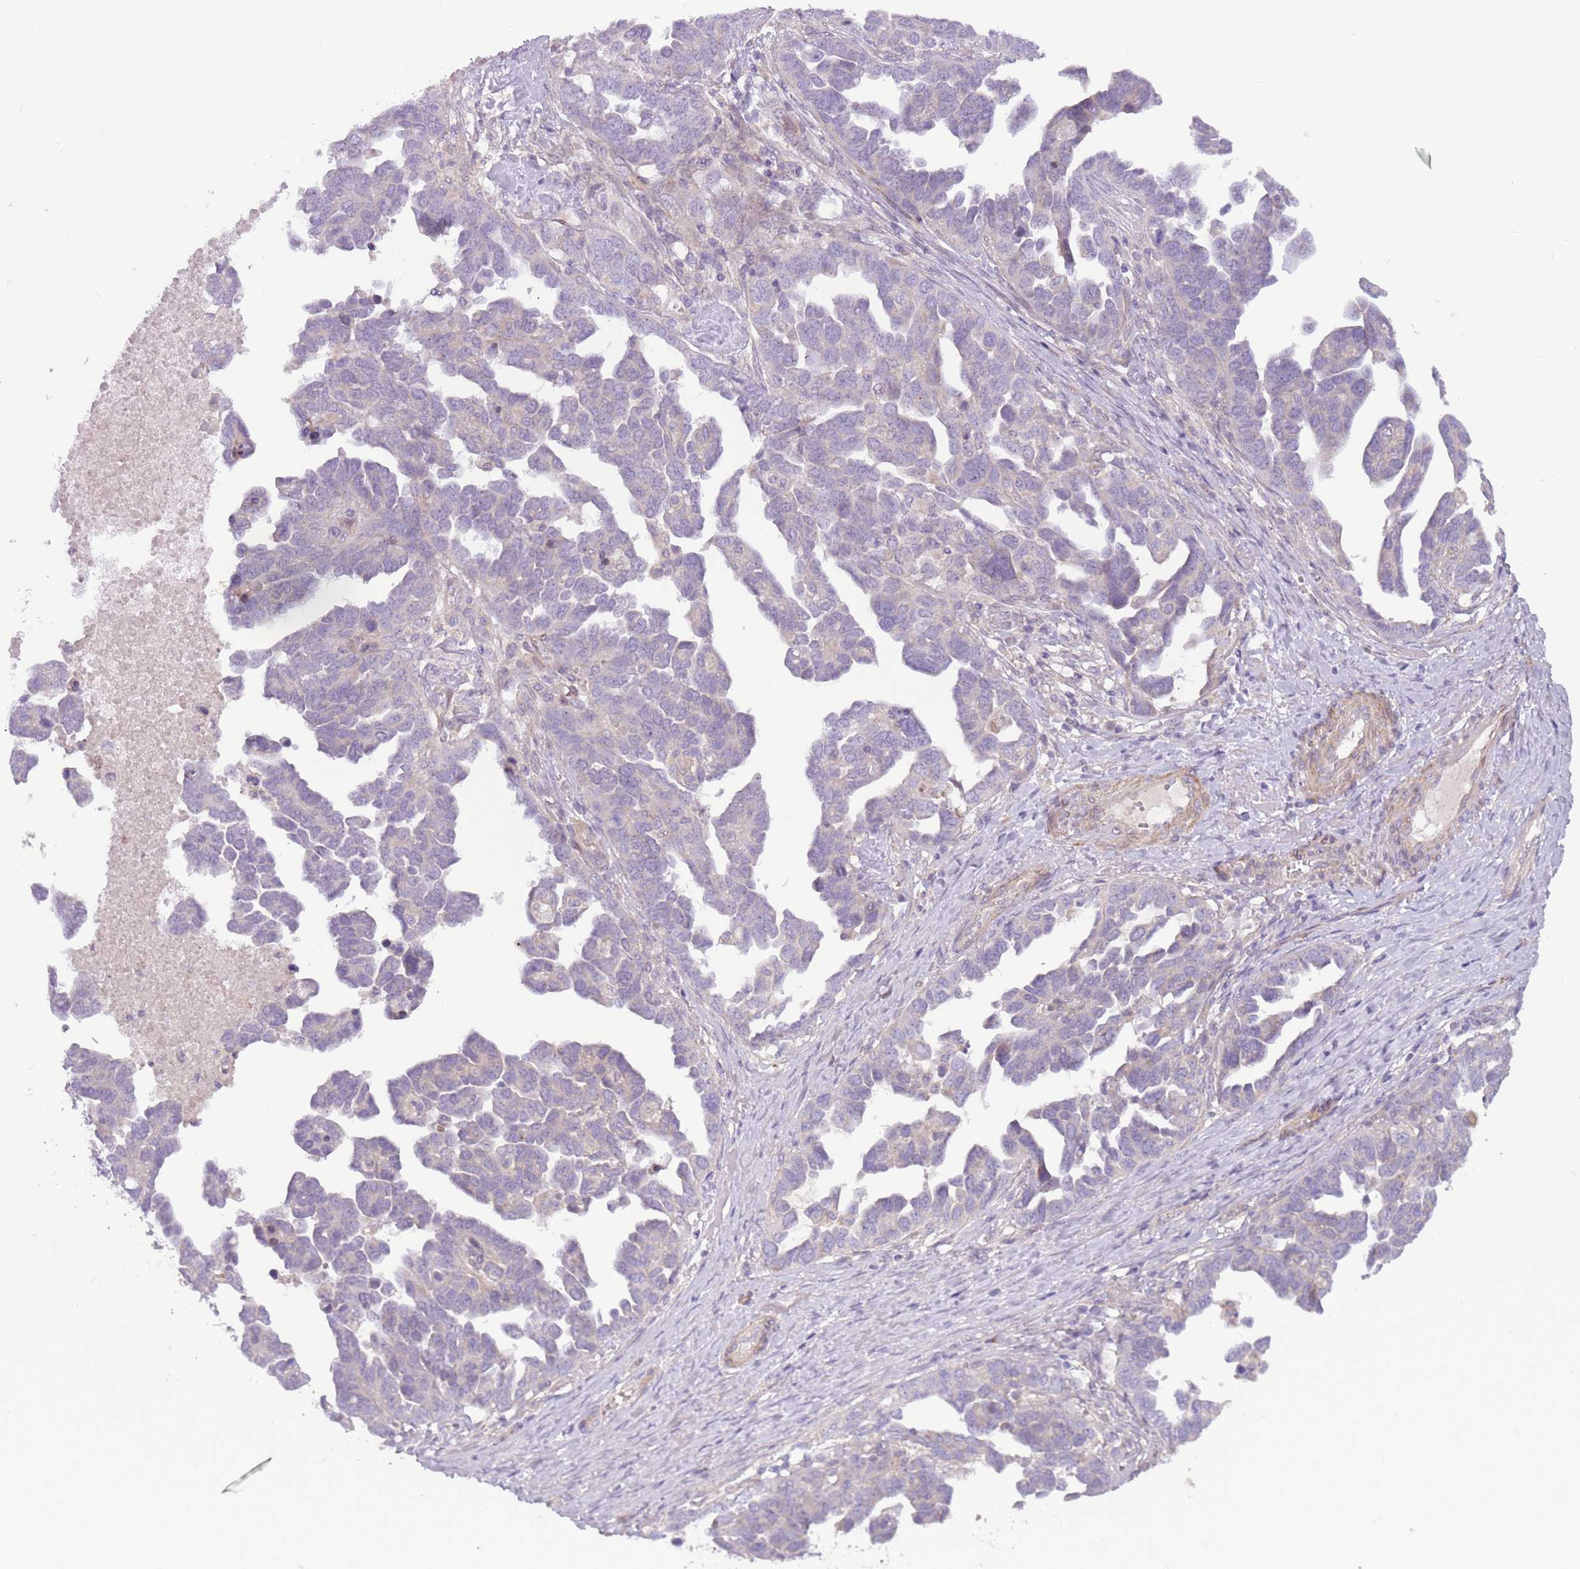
{"staining": {"intensity": "negative", "quantity": "none", "location": "none"}, "tissue": "ovarian cancer", "cell_type": "Tumor cells", "image_type": "cancer", "snomed": [{"axis": "morphology", "description": "Cystadenocarcinoma, serous, NOS"}, {"axis": "topography", "description": "Ovary"}], "caption": "DAB immunohistochemical staining of human ovarian cancer shows no significant positivity in tumor cells.", "gene": "MRO", "patient": {"sex": "female", "age": 54}}